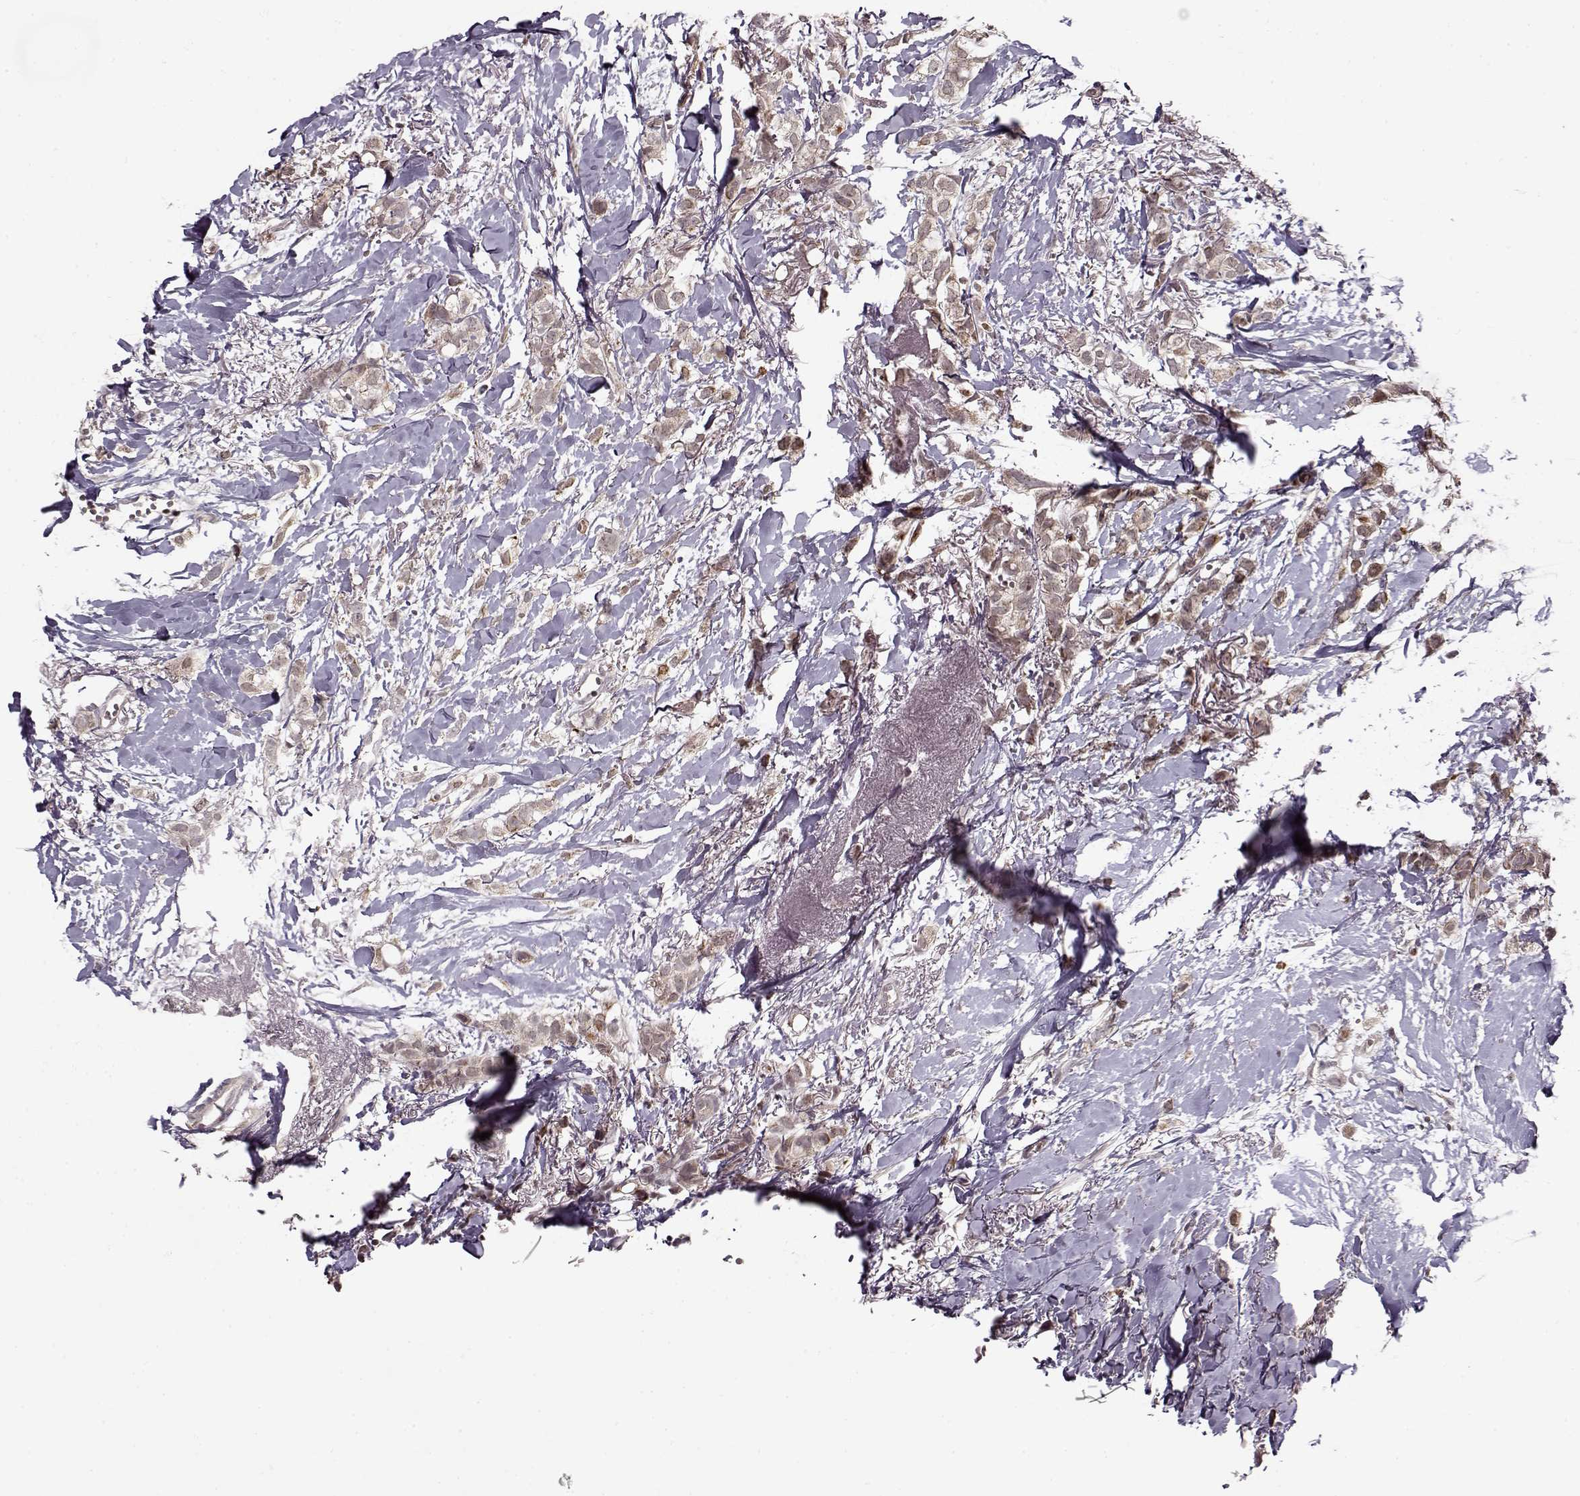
{"staining": {"intensity": "moderate", "quantity": "<25%", "location": "cytoplasmic/membranous"}, "tissue": "breast cancer", "cell_type": "Tumor cells", "image_type": "cancer", "snomed": [{"axis": "morphology", "description": "Duct carcinoma"}, {"axis": "topography", "description": "Breast"}], "caption": "A high-resolution image shows IHC staining of breast cancer (infiltrating ductal carcinoma), which exhibits moderate cytoplasmic/membranous staining in about <25% of tumor cells. (IHC, brightfield microscopy, high magnification).", "gene": "DENND4B", "patient": {"sex": "female", "age": 85}}